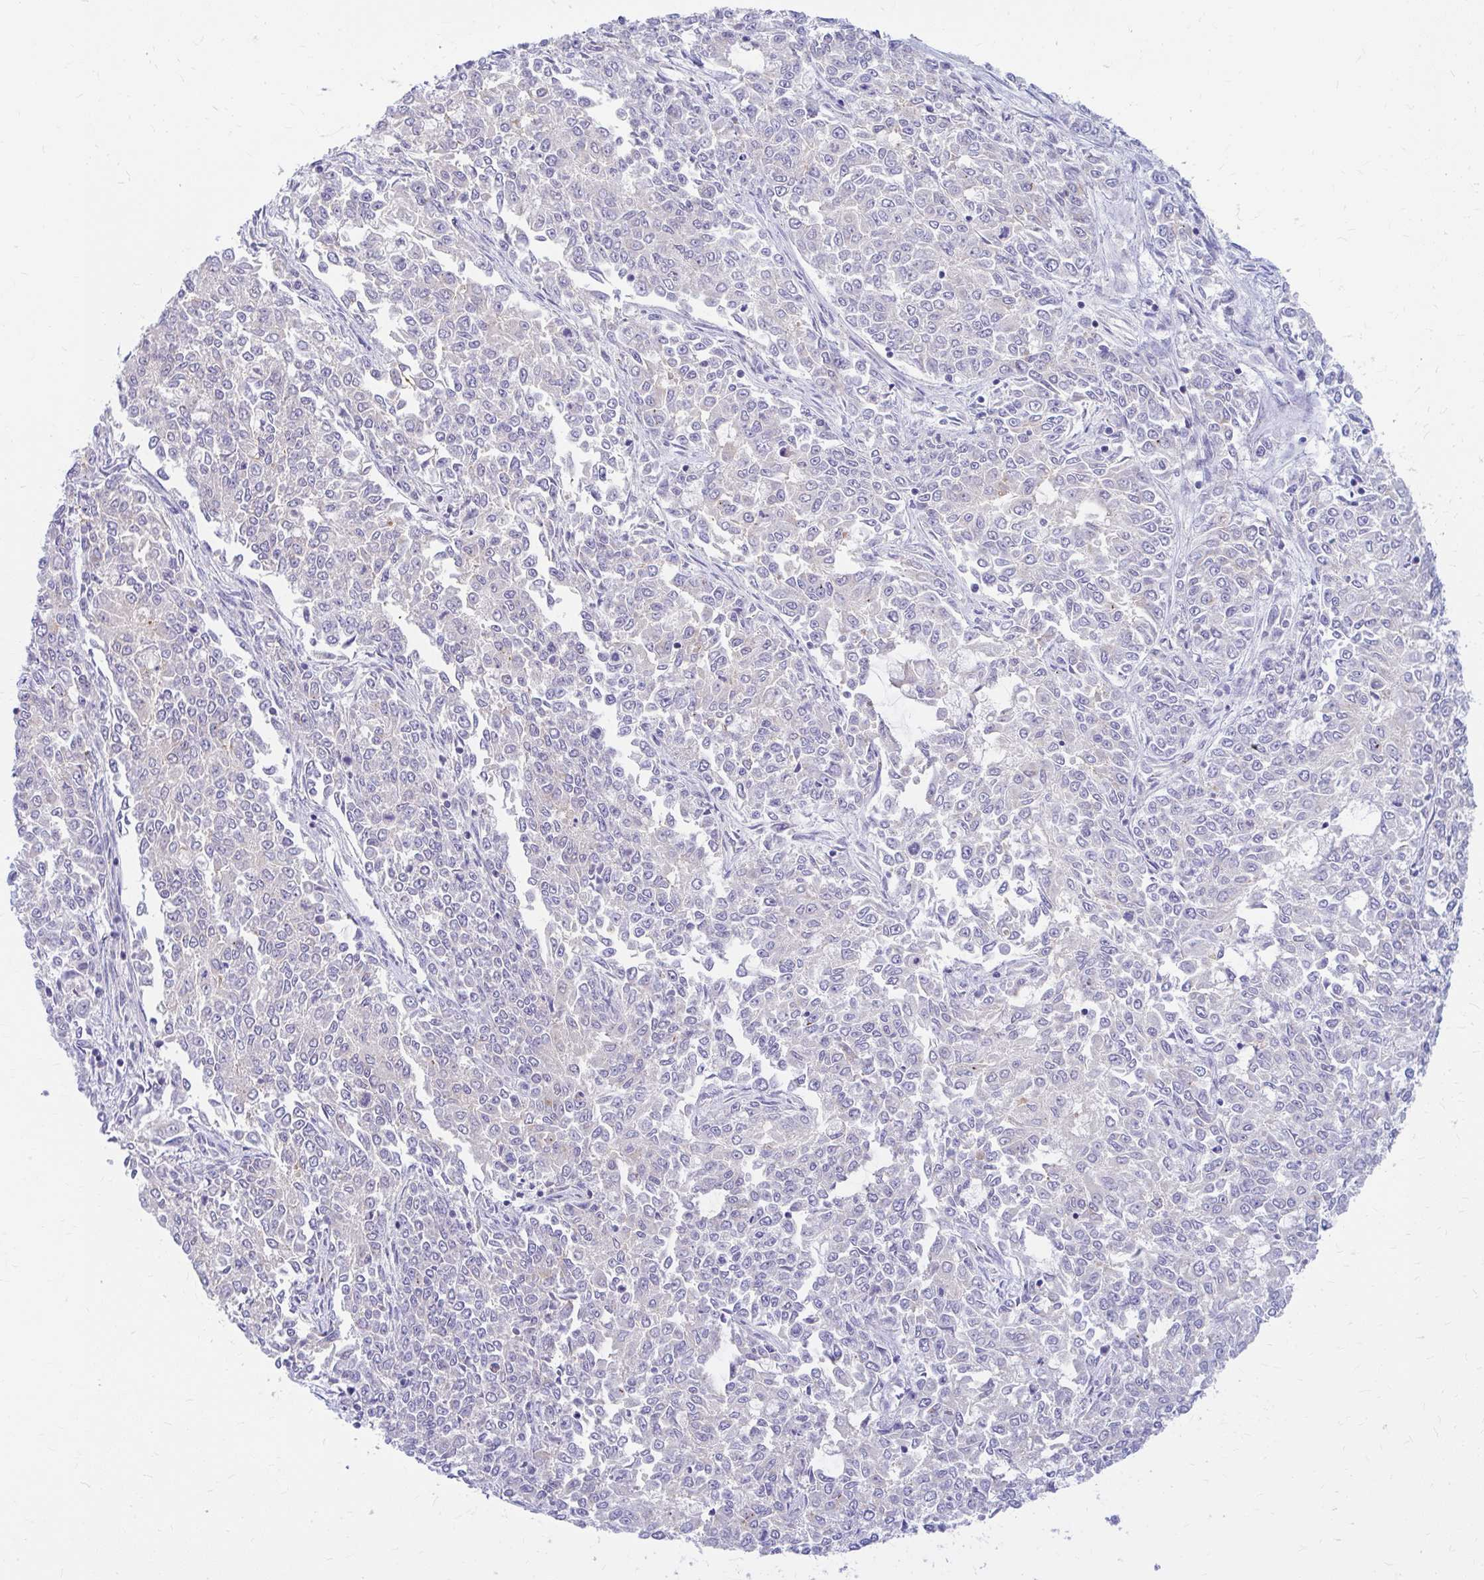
{"staining": {"intensity": "negative", "quantity": "none", "location": "none"}, "tissue": "endometrial cancer", "cell_type": "Tumor cells", "image_type": "cancer", "snomed": [{"axis": "morphology", "description": "Adenocarcinoma, NOS"}, {"axis": "topography", "description": "Endometrium"}], "caption": "DAB immunohistochemical staining of endometrial adenocarcinoma displays no significant positivity in tumor cells. (Brightfield microscopy of DAB (3,3'-diaminobenzidine) immunohistochemistry at high magnification).", "gene": "RADIL", "patient": {"sex": "female", "age": 50}}